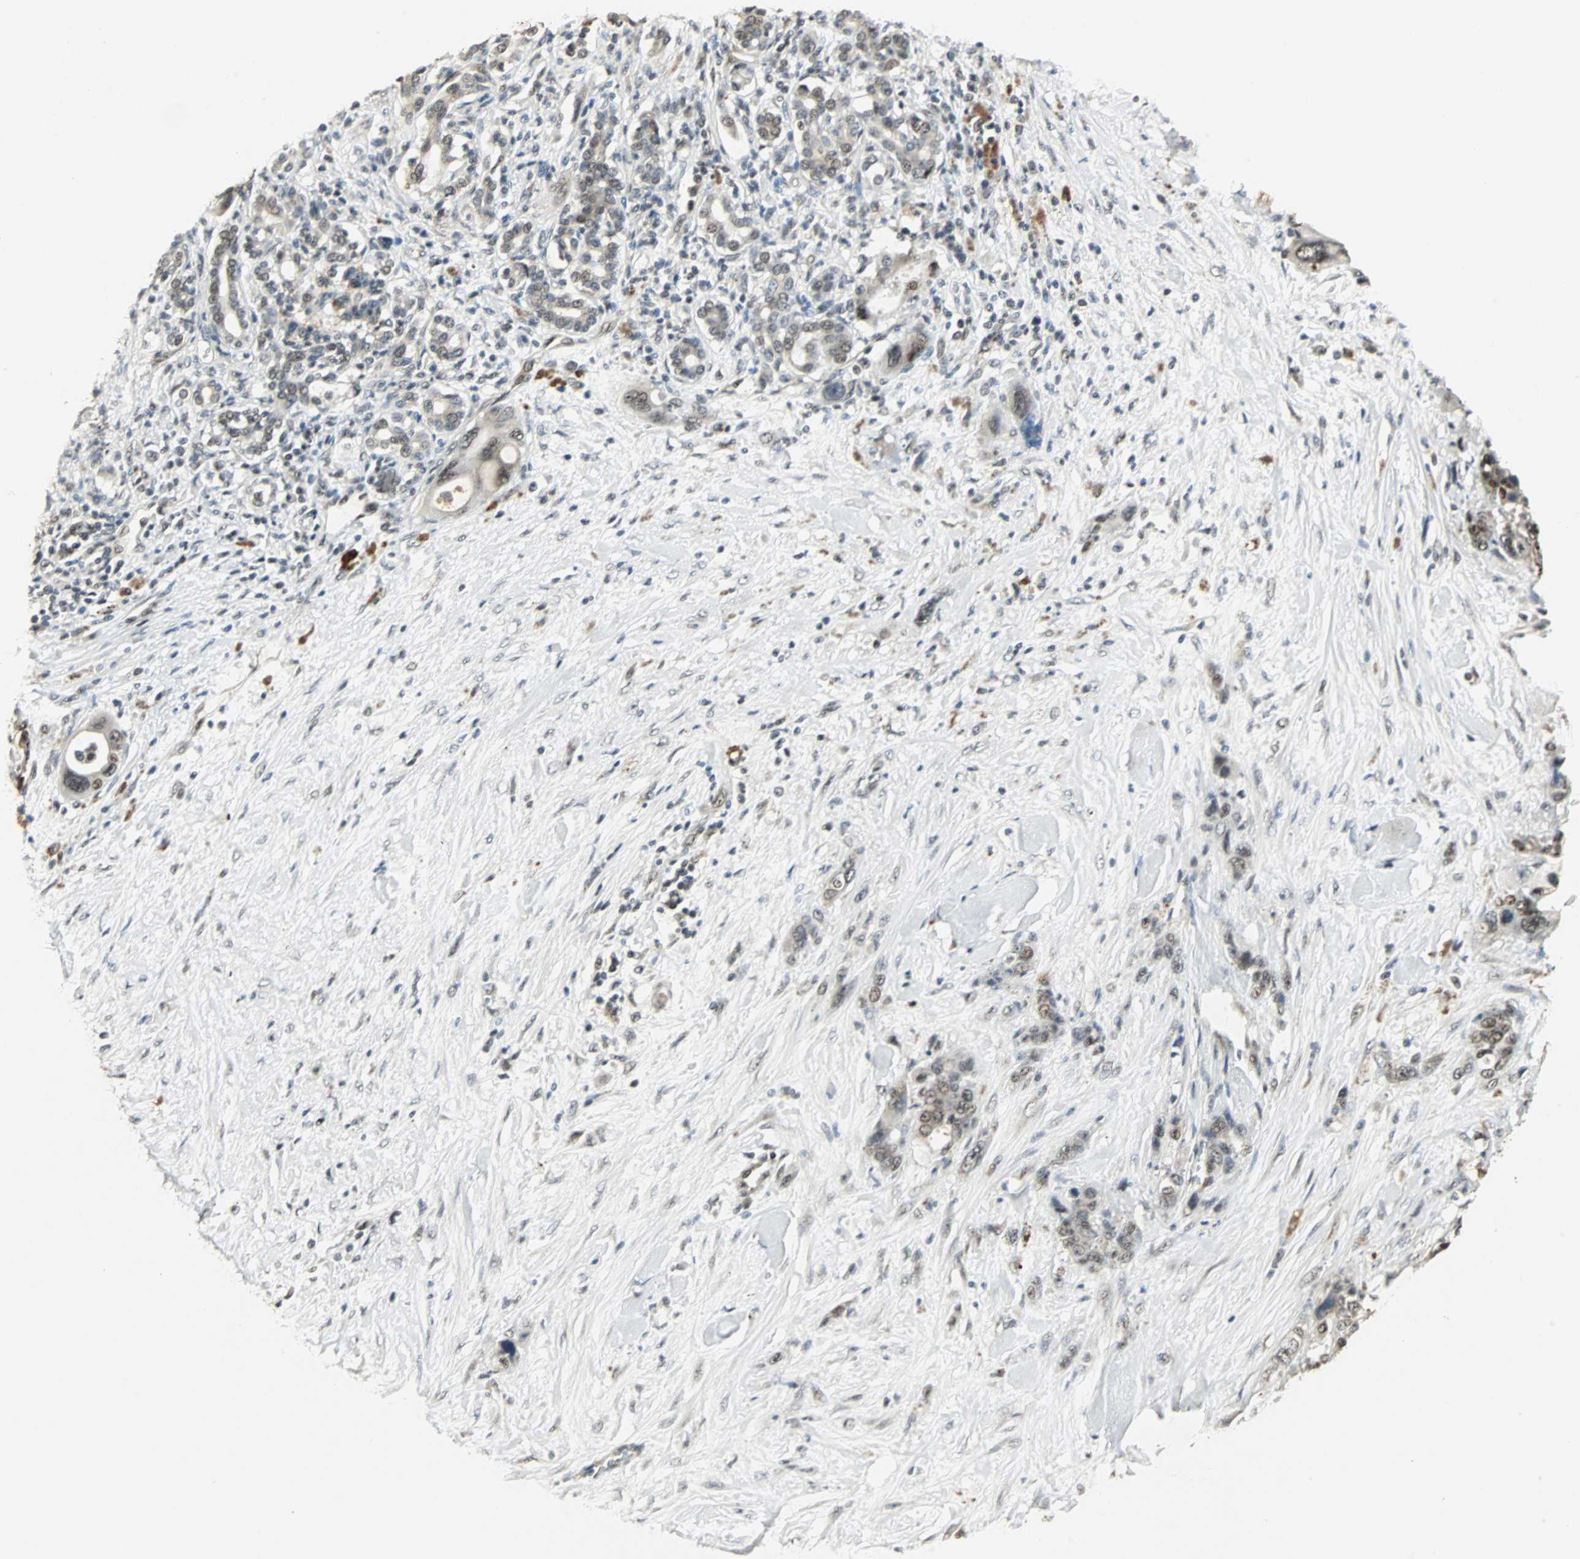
{"staining": {"intensity": "strong", "quantity": ">75%", "location": "nuclear"}, "tissue": "pancreatic cancer", "cell_type": "Tumor cells", "image_type": "cancer", "snomed": [{"axis": "morphology", "description": "Adenocarcinoma, NOS"}, {"axis": "topography", "description": "Pancreas"}], "caption": "Immunohistochemical staining of human pancreatic cancer (adenocarcinoma) demonstrates strong nuclear protein expression in approximately >75% of tumor cells. Using DAB (brown) and hematoxylin (blue) stains, captured at high magnification using brightfield microscopy.", "gene": "MED4", "patient": {"sex": "male", "age": 46}}